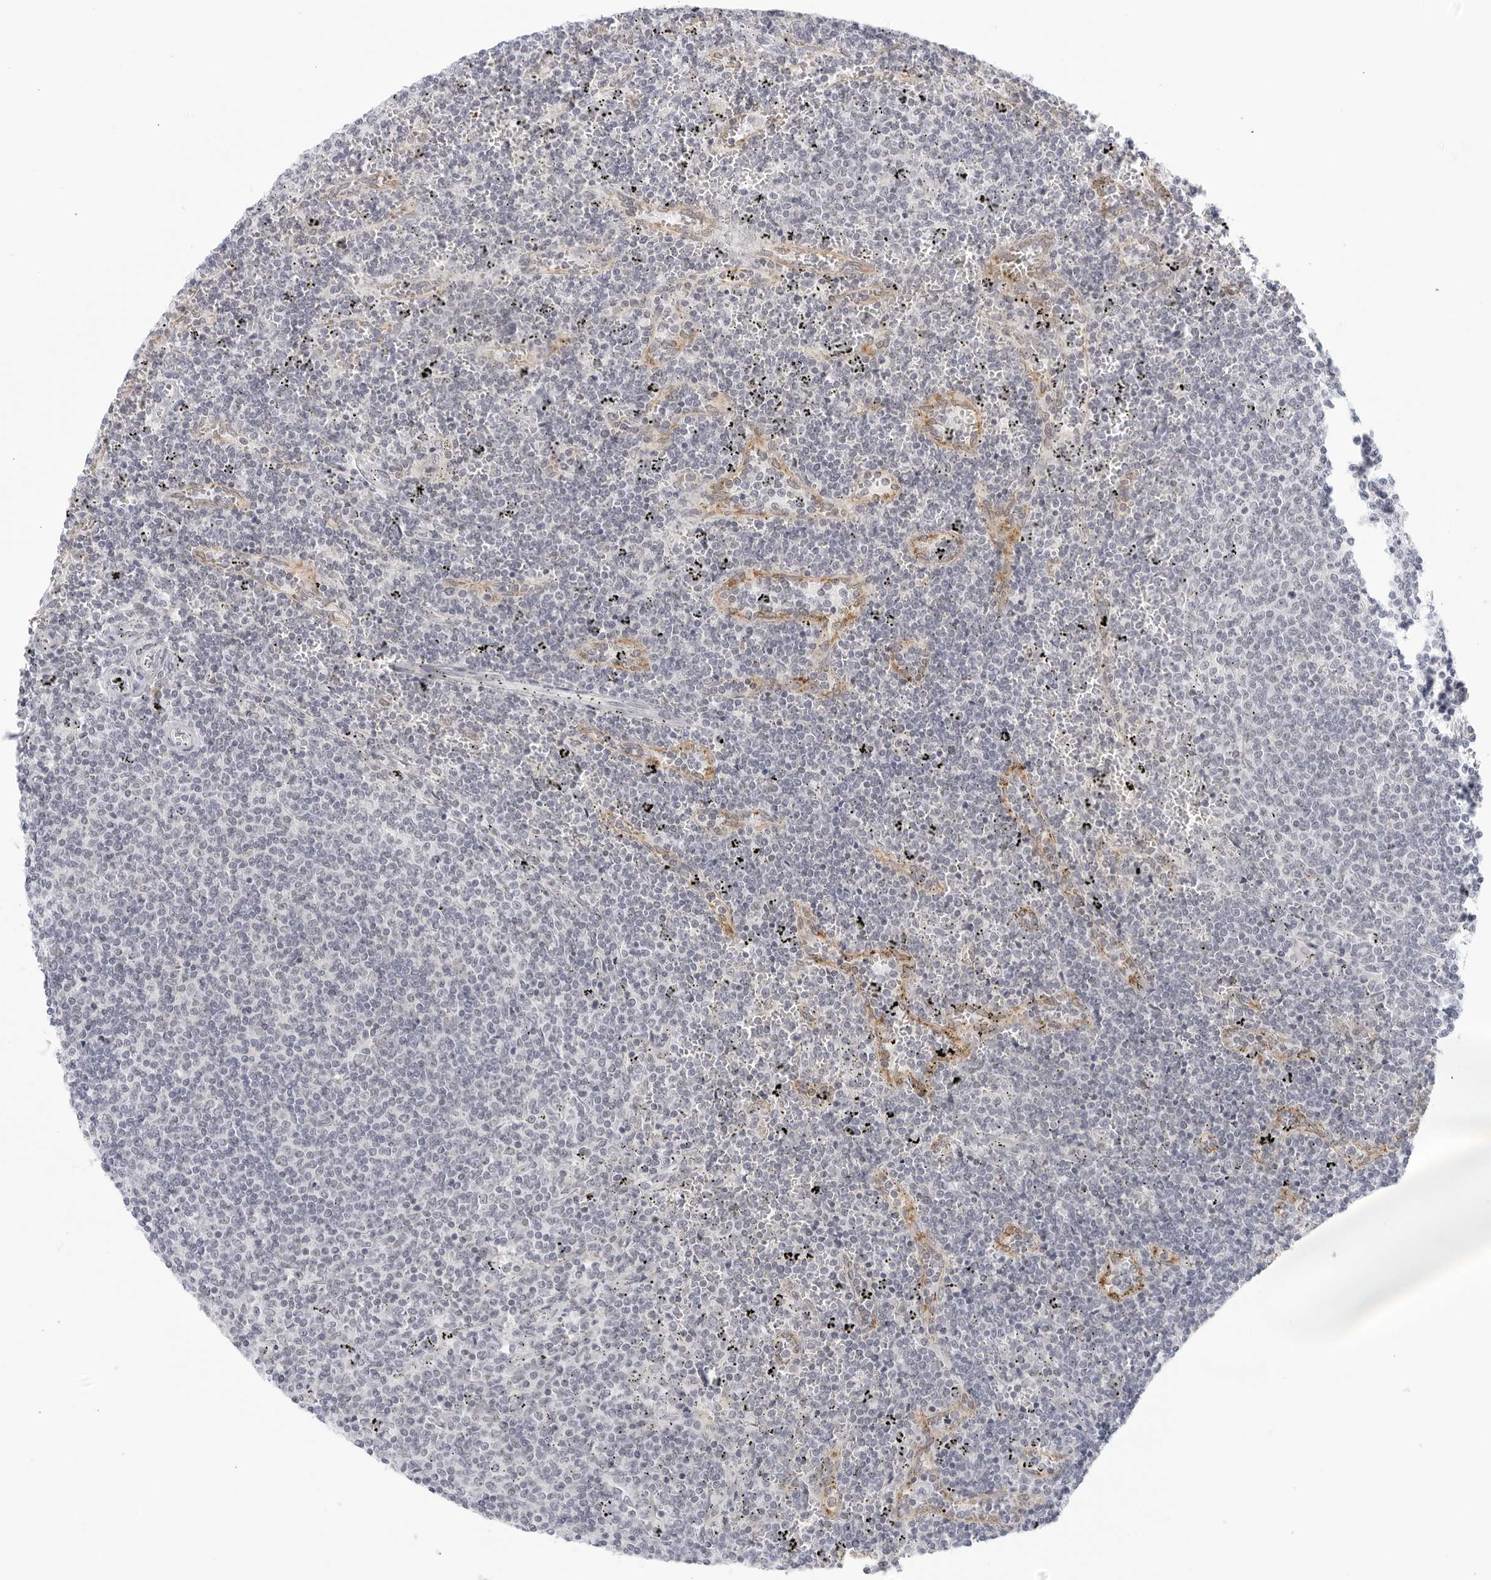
{"staining": {"intensity": "negative", "quantity": "none", "location": "none"}, "tissue": "lymphoma", "cell_type": "Tumor cells", "image_type": "cancer", "snomed": [{"axis": "morphology", "description": "Malignant lymphoma, non-Hodgkin's type, Low grade"}, {"axis": "topography", "description": "Spleen"}], "caption": "Immunohistochemical staining of lymphoma demonstrates no significant expression in tumor cells. Nuclei are stained in blue.", "gene": "WDTC1", "patient": {"sex": "female", "age": 50}}